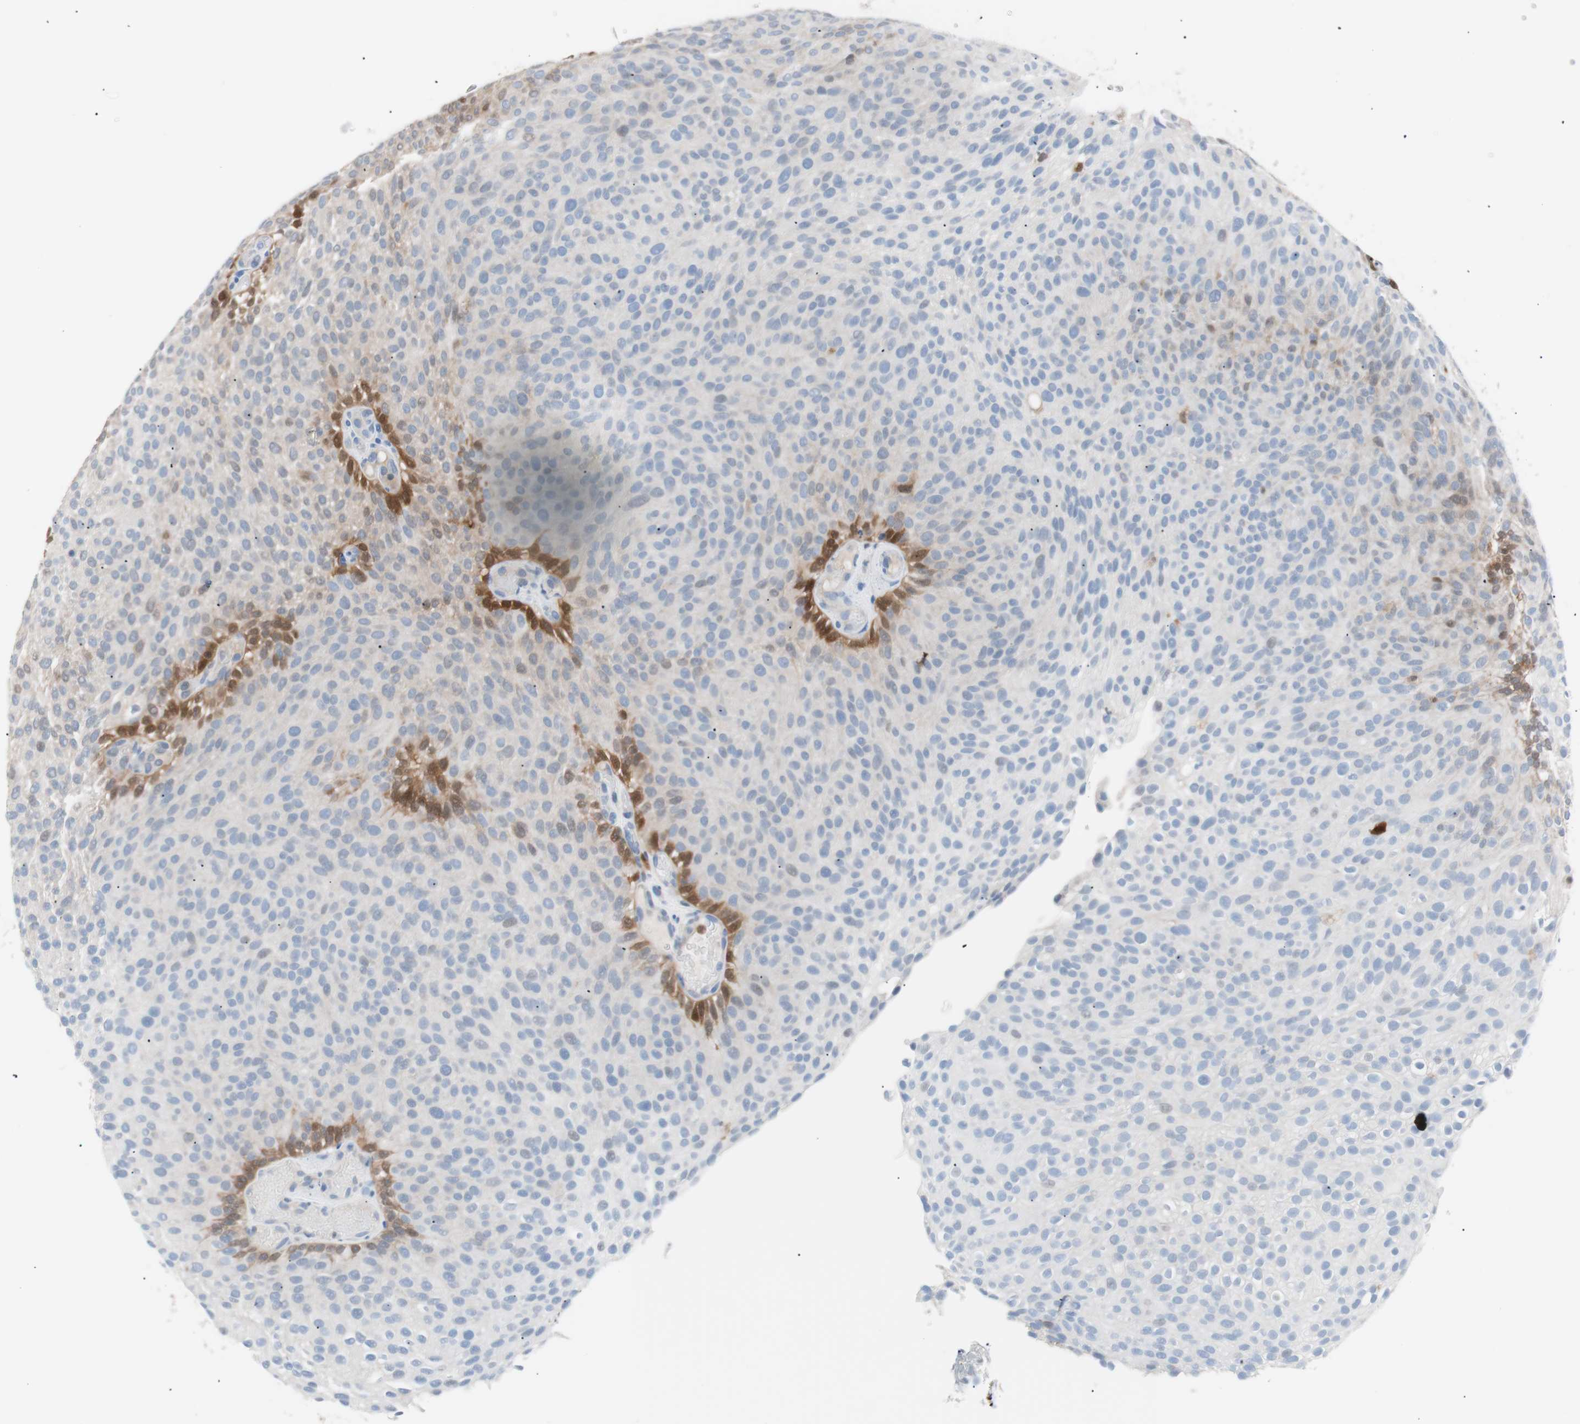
{"staining": {"intensity": "strong", "quantity": "<25%", "location": "cytoplasmic/membranous,nuclear"}, "tissue": "urothelial cancer", "cell_type": "Tumor cells", "image_type": "cancer", "snomed": [{"axis": "morphology", "description": "Urothelial carcinoma, Low grade"}, {"axis": "topography", "description": "Urinary bladder"}], "caption": "Low-grade urothelial carcinoma stained with a brown dye displays strong cytoplasmic/membranous and nuclear positive staining in approximately <25% of tumor cells.", "gene": "IL18", "patient": {"sex": "male", "age": 78}}